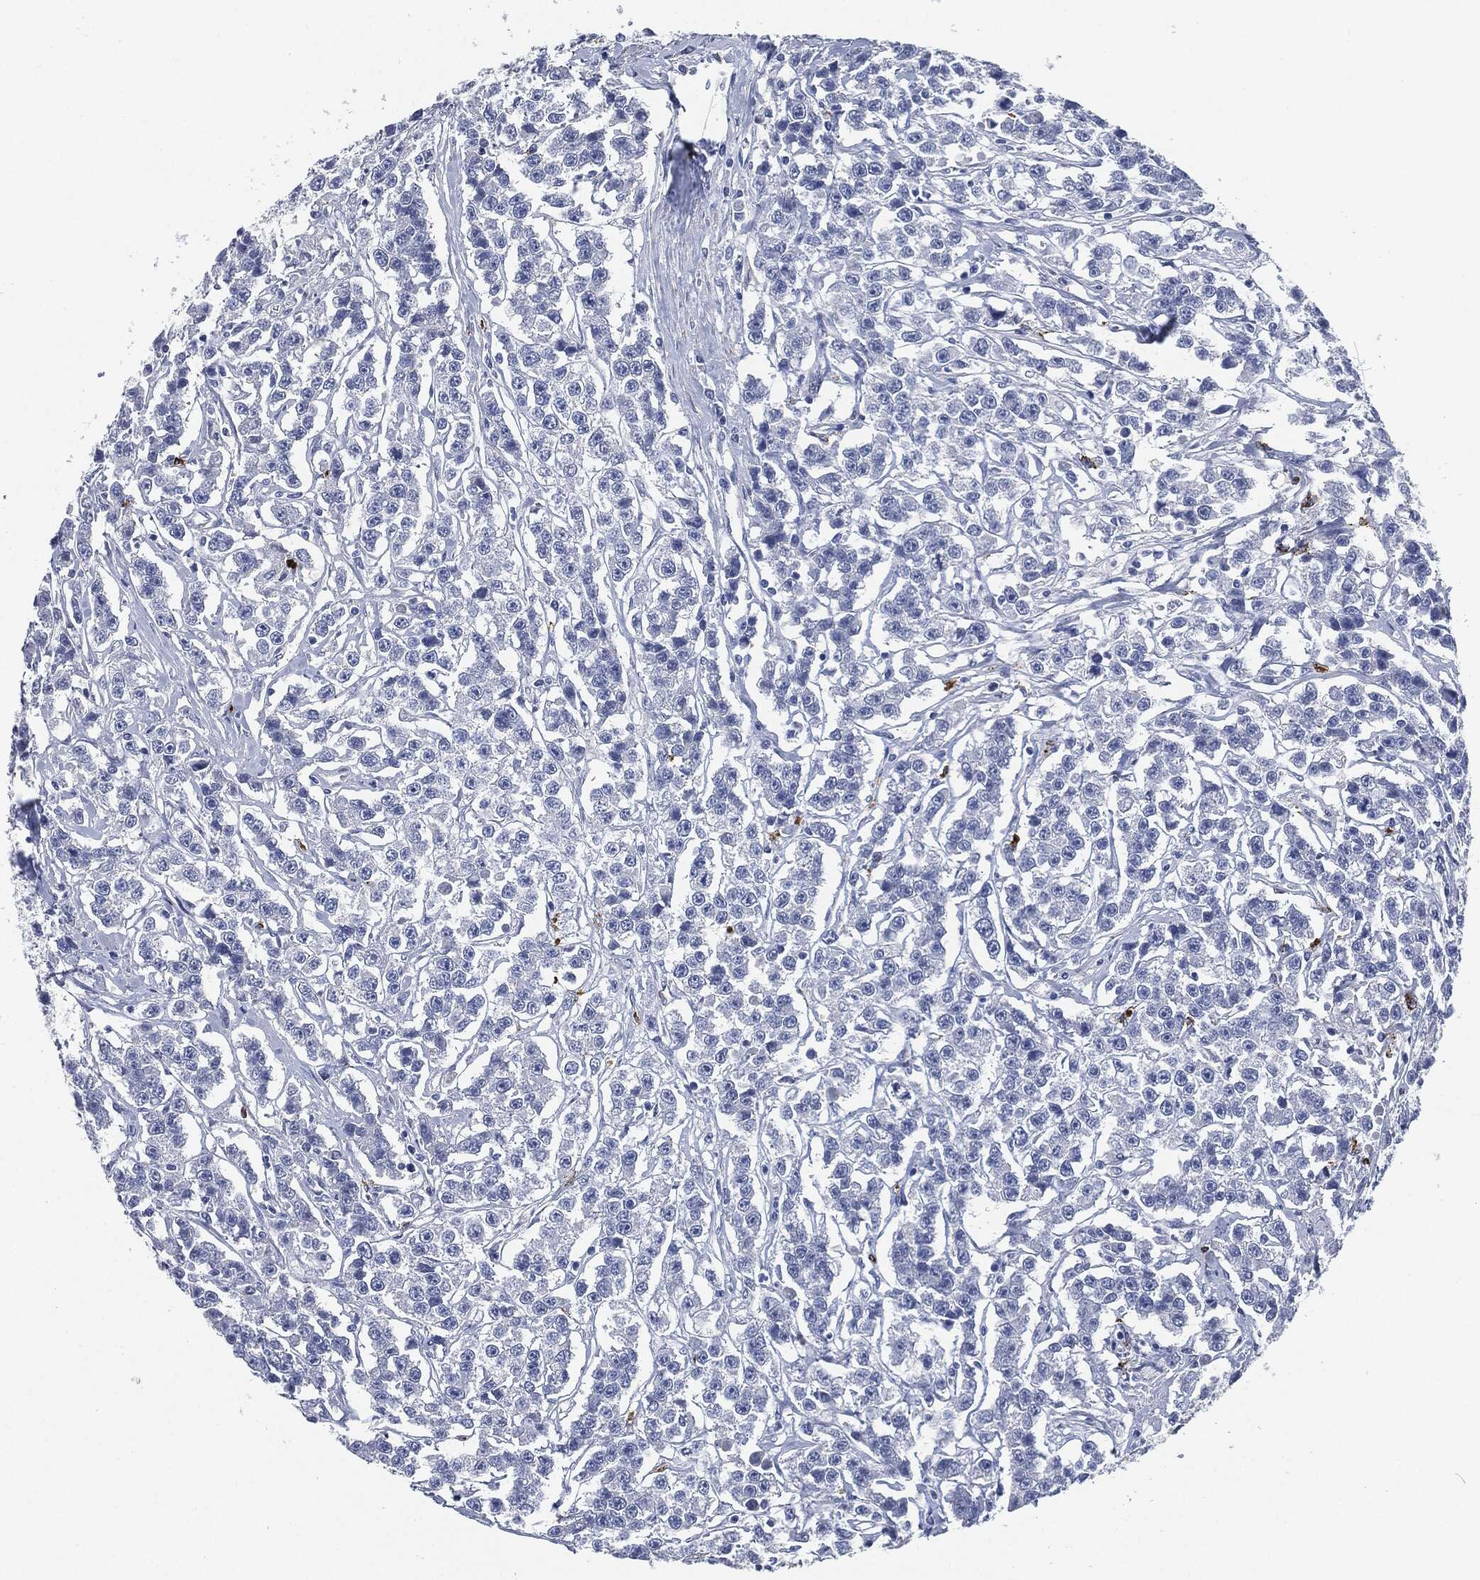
{"staining": {"intensity": "negative", "quantity": "none", "location": "none"}, "tissue": "testis cancer", "cell_type": "Tumor cells", "image_type": "cancer", "snomed": [{"axis": "morphology", "description": "Seminoma, NOS"}, {"axis": "topography", "description": "Testis"}], "caption": "Immunohistochemistry of testis cancer displays no positivity in tumor cells.", "gene": "MPO", "patient": {"sex": "male", "age": 59}}